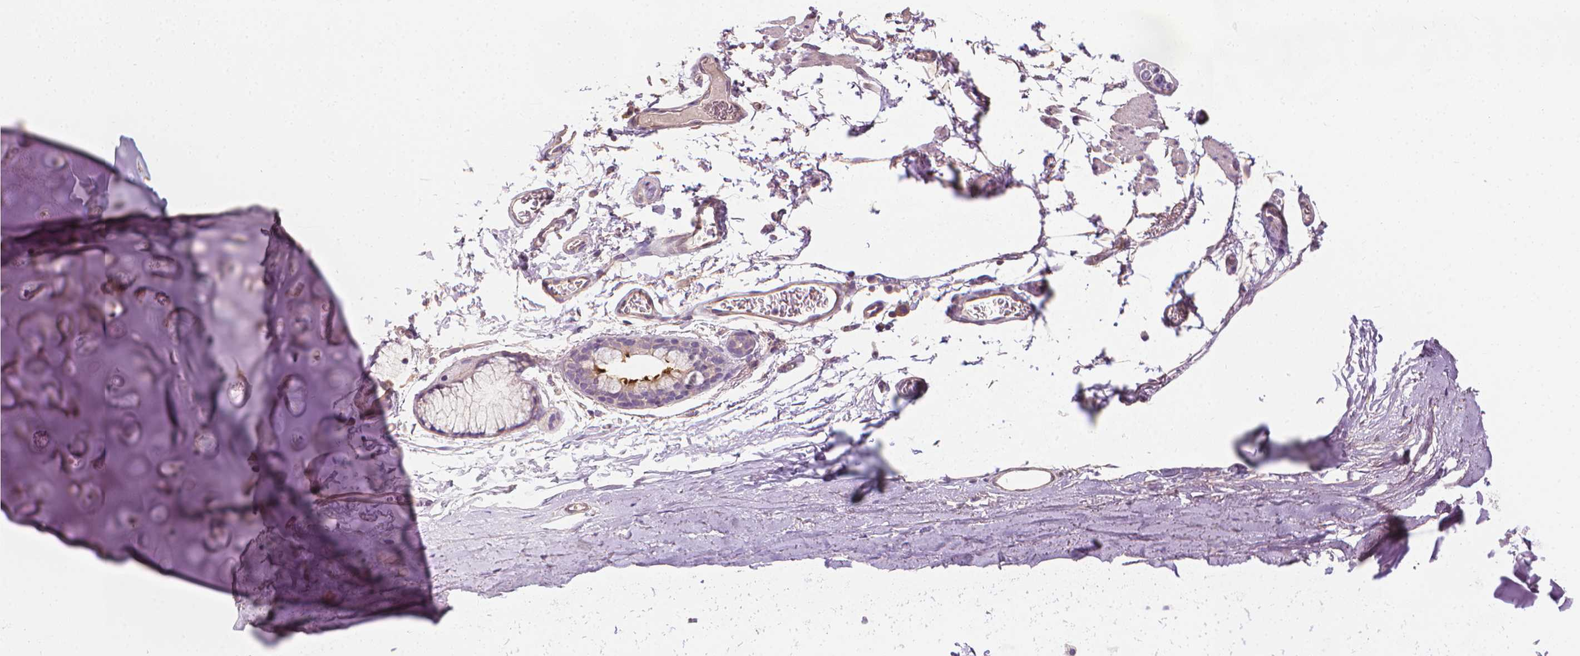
{"staining": {"intensity": "negative", "quantity": "none", "location": "none"}, "tissue": "adipose tissue", "cell_type": "Adipocytes", "image_type": "normal", "snomed": [{"axis": "morphology", "description": "Normal tissue, NOS"}, {"axis": "topography", "description": "Cartilage tissue"}, {"axis": "topography", "description": "Bronchus"}], "caption": "Adipose tissue was stained to show a protein in brown. There is no significant positivity in adipocytes. (Immunohistochemistry (ihc), brightfield microscopy, high magnification).", "gene": "RIIAD1", "patient": {"sex": "female", "age": 79}}